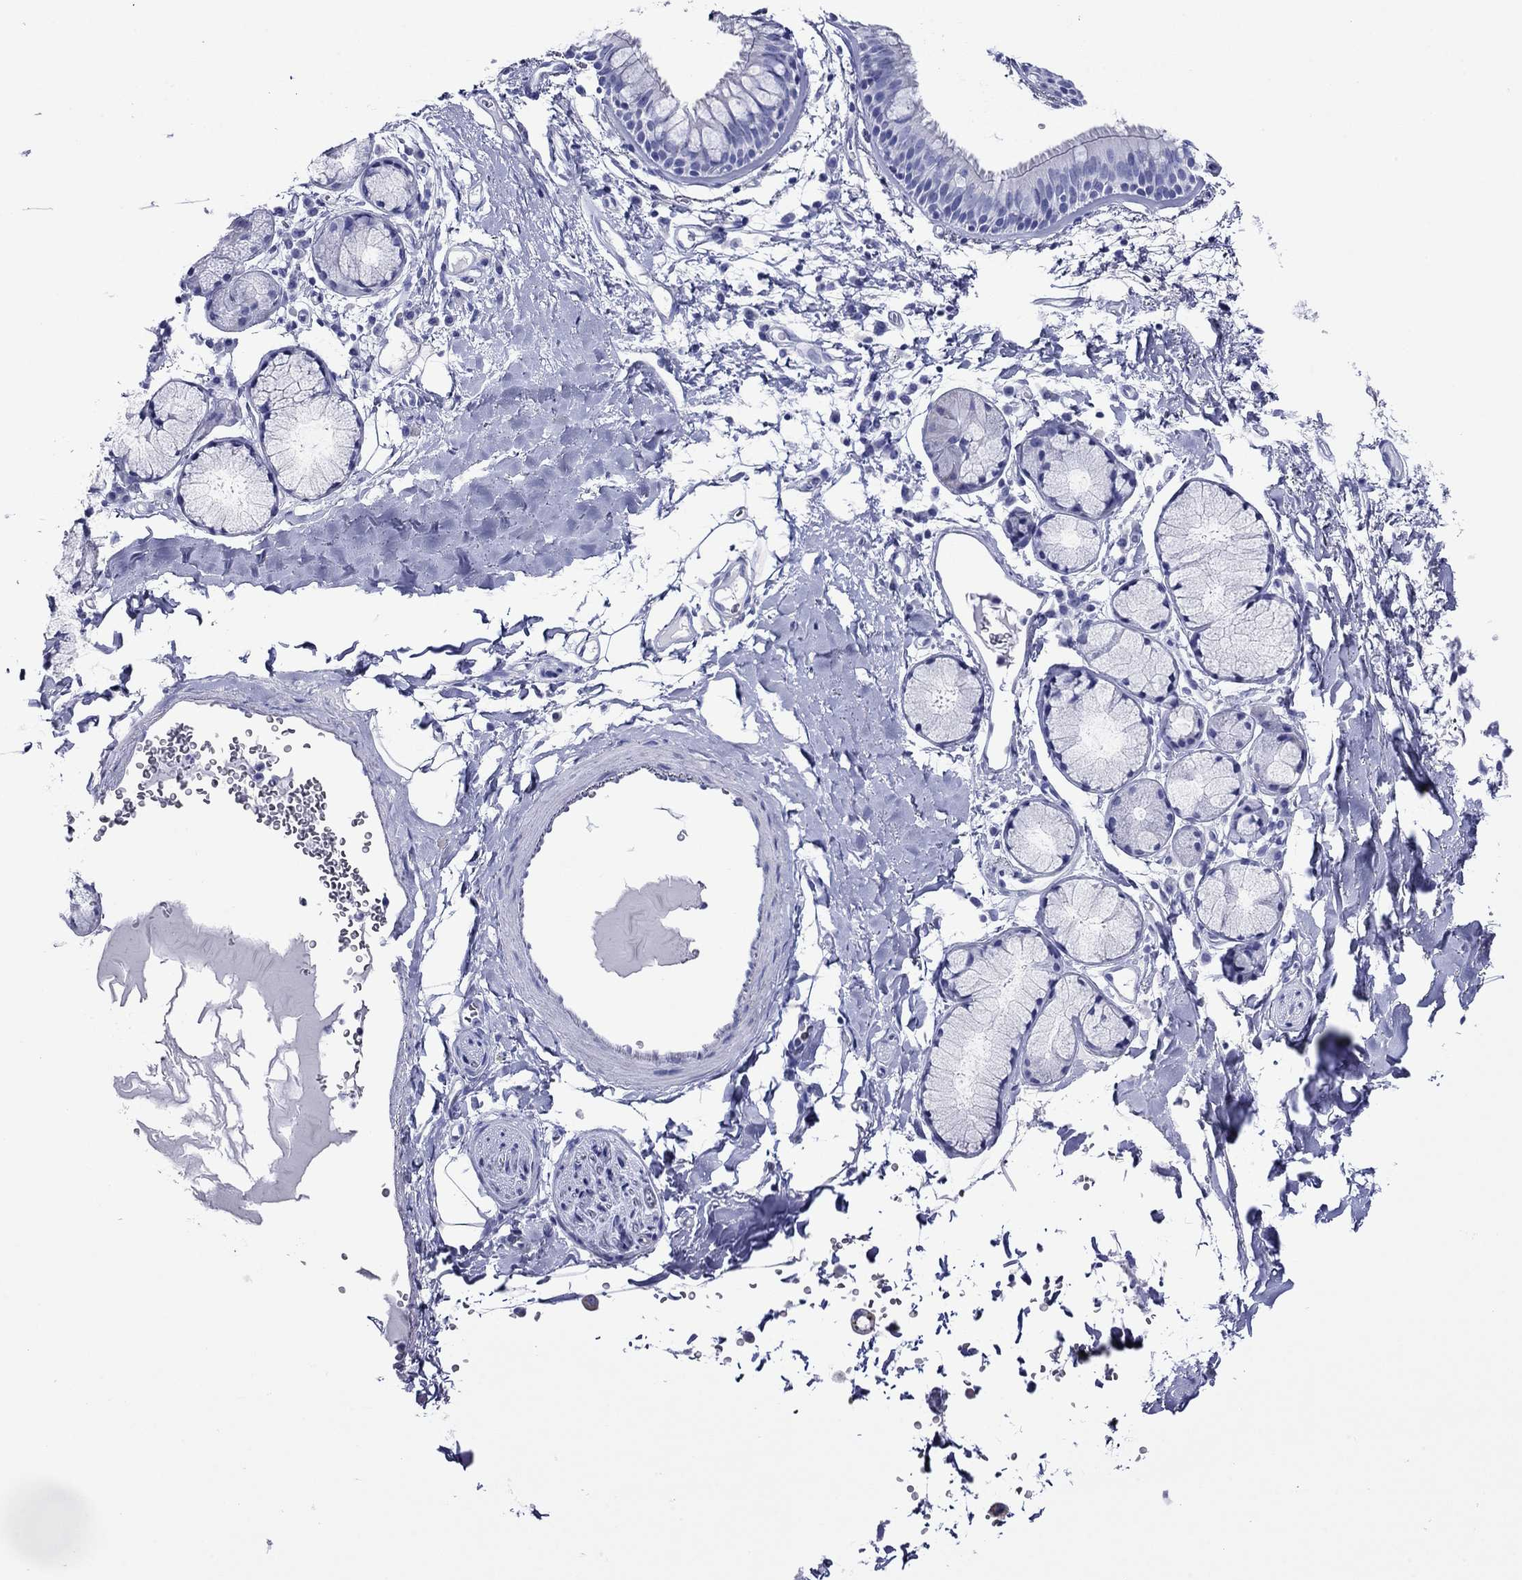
{"staining": {"intensity": "negative", "quantity": "none", "location": "none"}, "tissue": "bronchus", "cell_type": "Respiratory epithelial cells", "image_type": "normal", "snomed": [{"axis": "morphology", "description": "Normal tissue, NOS"}, {"axis": "morphology", "description": "Squamous cell carcinoma, NOS"}, {"axis": "topography", "description": "Cartilage tissue"}, {"axis": "topography", "description": "Bronchus"}], "caption": "DAB (3,3'-diaminobenzidine) immunohistochemical staining of normal human bronchus displays no significant positivity in respiratory epithelial cells.", "gene": "GIP", "patient": {"sex": "male", "age": 72}}